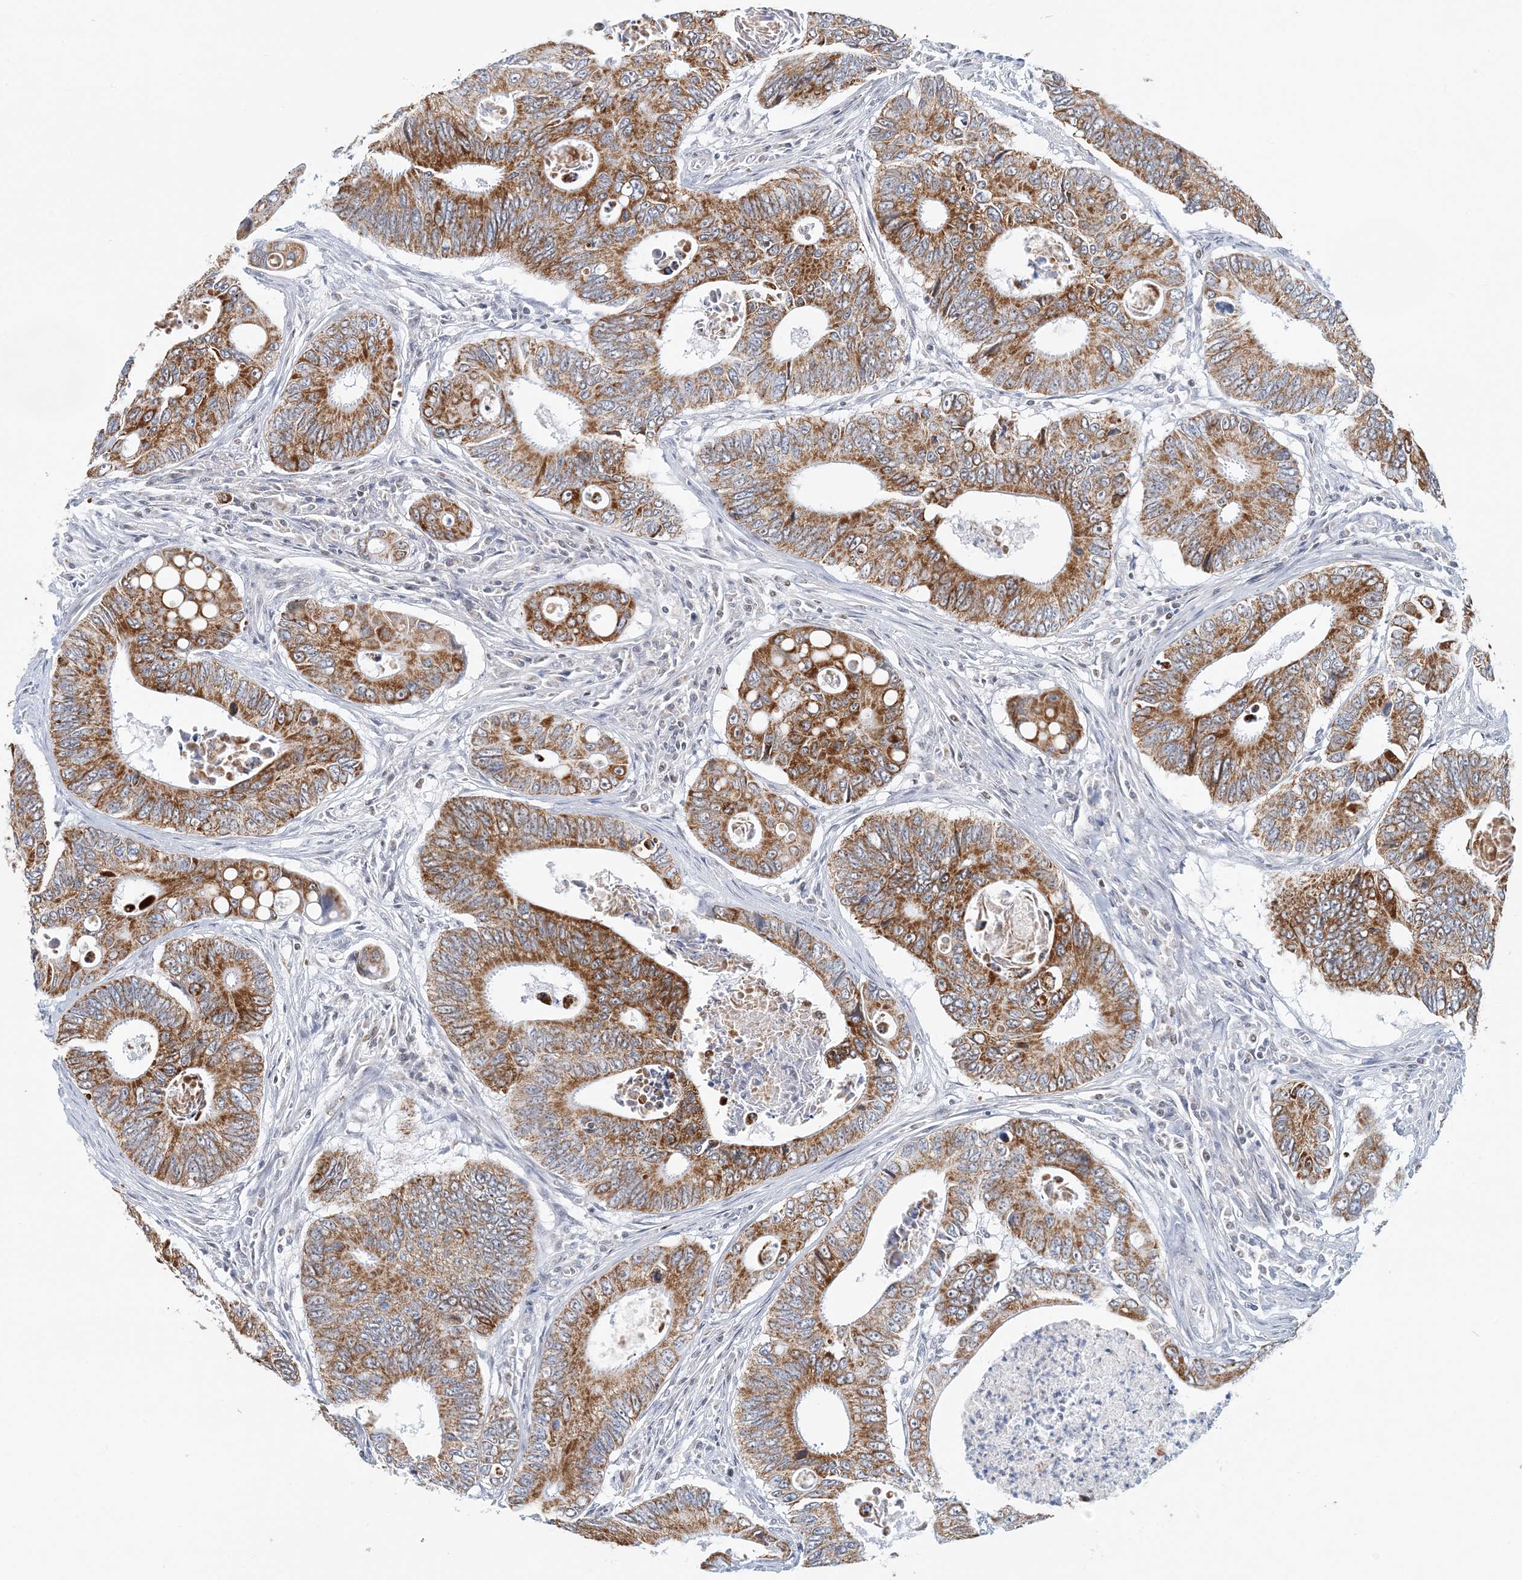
{"staining": {"intensity": "strong", "quantity": ">75%", "location": "cytoplasmic/membranous"}, "tissue": "colorectal cancer", "cell_type": "Tumor cells", "image_type": "cancer", "snomed": [{"axis": "morphology", "description": "Inflammation, NOS"}, {"axis": "morphology", "description": "Adenocarcinoma, NOS"}, {"axis": "topography", "description": "Colon"}], "caption": "Human colorectal cancer stained with a protein marker demonstrates strong staining in tumor cells.", "gene": "BDH1", "patient": {"sex": "male", "age": 72}}